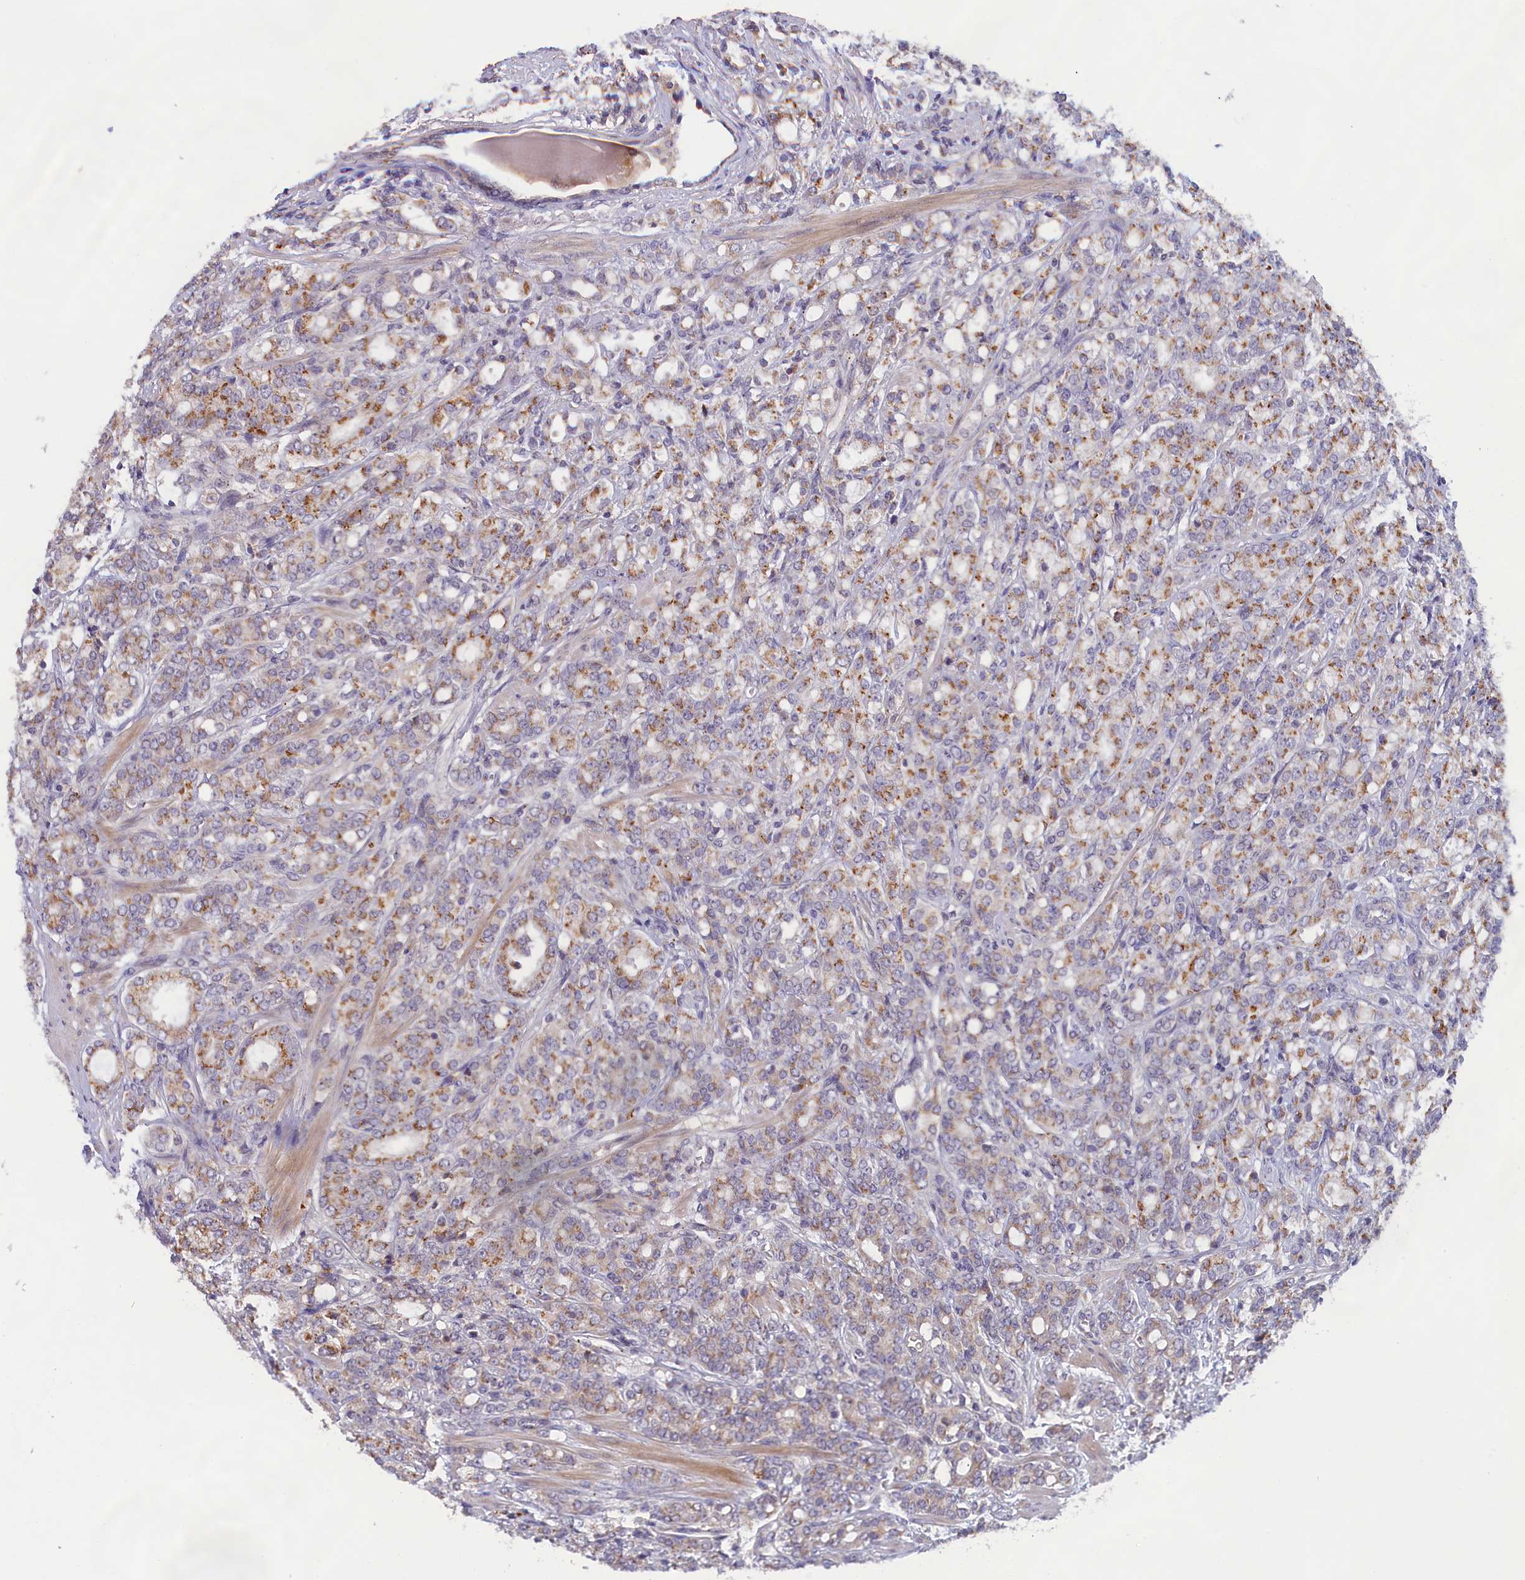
{"staining": {"intensity": "moderate", "quantity": ">75%", "location": "cytoplasmic/membranous"}, "tissue": "prostate cancer", "cell_type": "Tumor cells", "image_type": "cancer", "snomed": [{"axis": "morphology", "description": "Adenocarcinoma, High grade"}, {"axis": "topography", "description": "Prostate"}], "caption": "About >75% of tumor cells in human high-grade adenocarcinoma (prostate) display moderate cytoplasmic/membranous protein expression as visualized by brown immunohistochemical staining.", "gene": "IGFALS", "patient": {"sex": "male", "age": 62}}